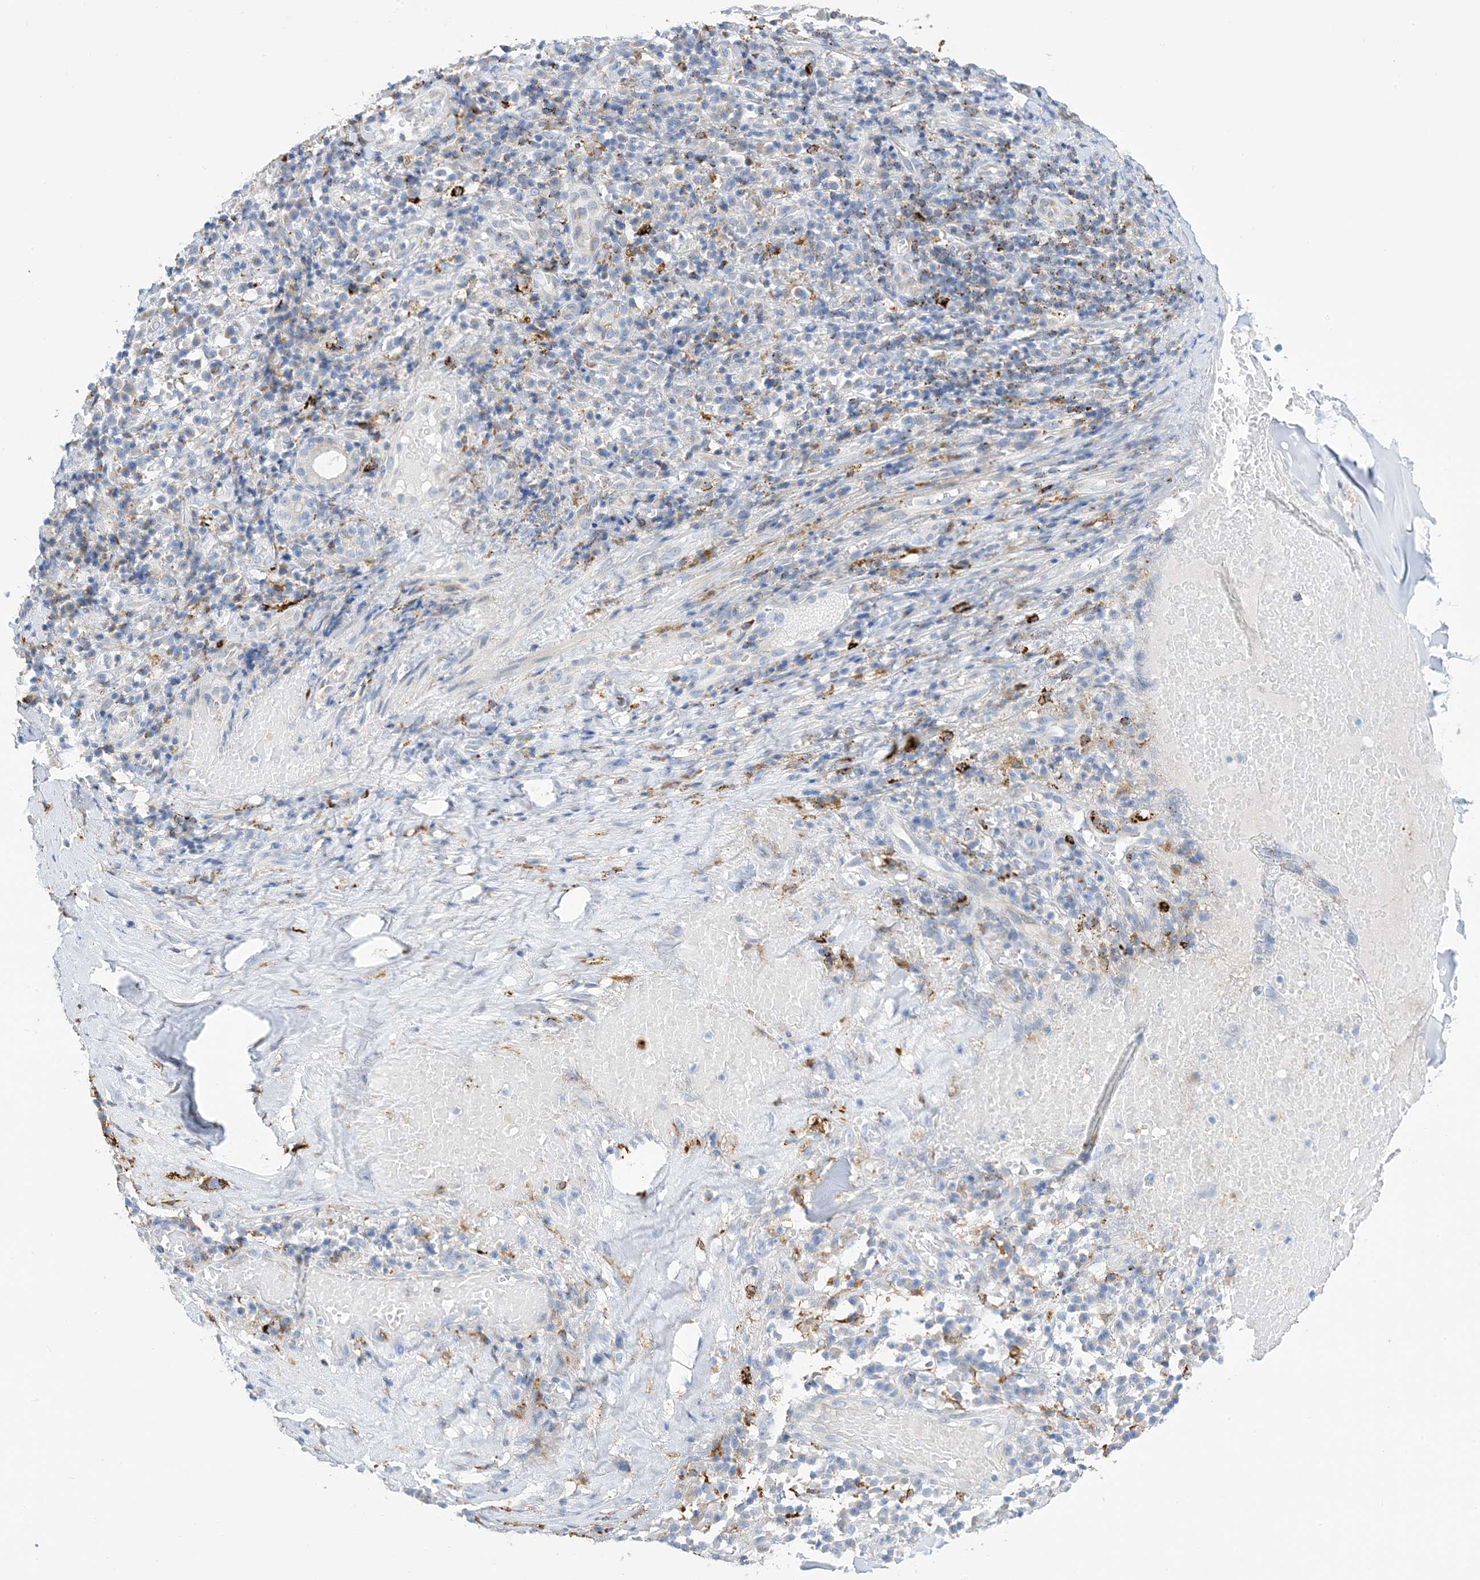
{"staining": {"intensity": "negative", "quantity": "none", "location": "none"}, "tissue": "adipose tissue", "cell_type": "Adipocytes", "image_type": "normal", "snomed": [{"axis": "morphology", "description": "Normal tissue, NOS"}, {"axis": "morphology", "description": "Basal cell carcinoma"}, {"axis": "topography", "description": "Cartilage tissue"}, {"axis": "topography", "description": "Nasopharynx"}, {"axis": "topography", "description": "Oral tissue"}], "caption": "Human adipose tissue stained for a protein using immunohistochemistry (IHC) displays no expression in adipocytes.", "gene": "DPH3", "patient": {"sex": "female", "age": 77}}